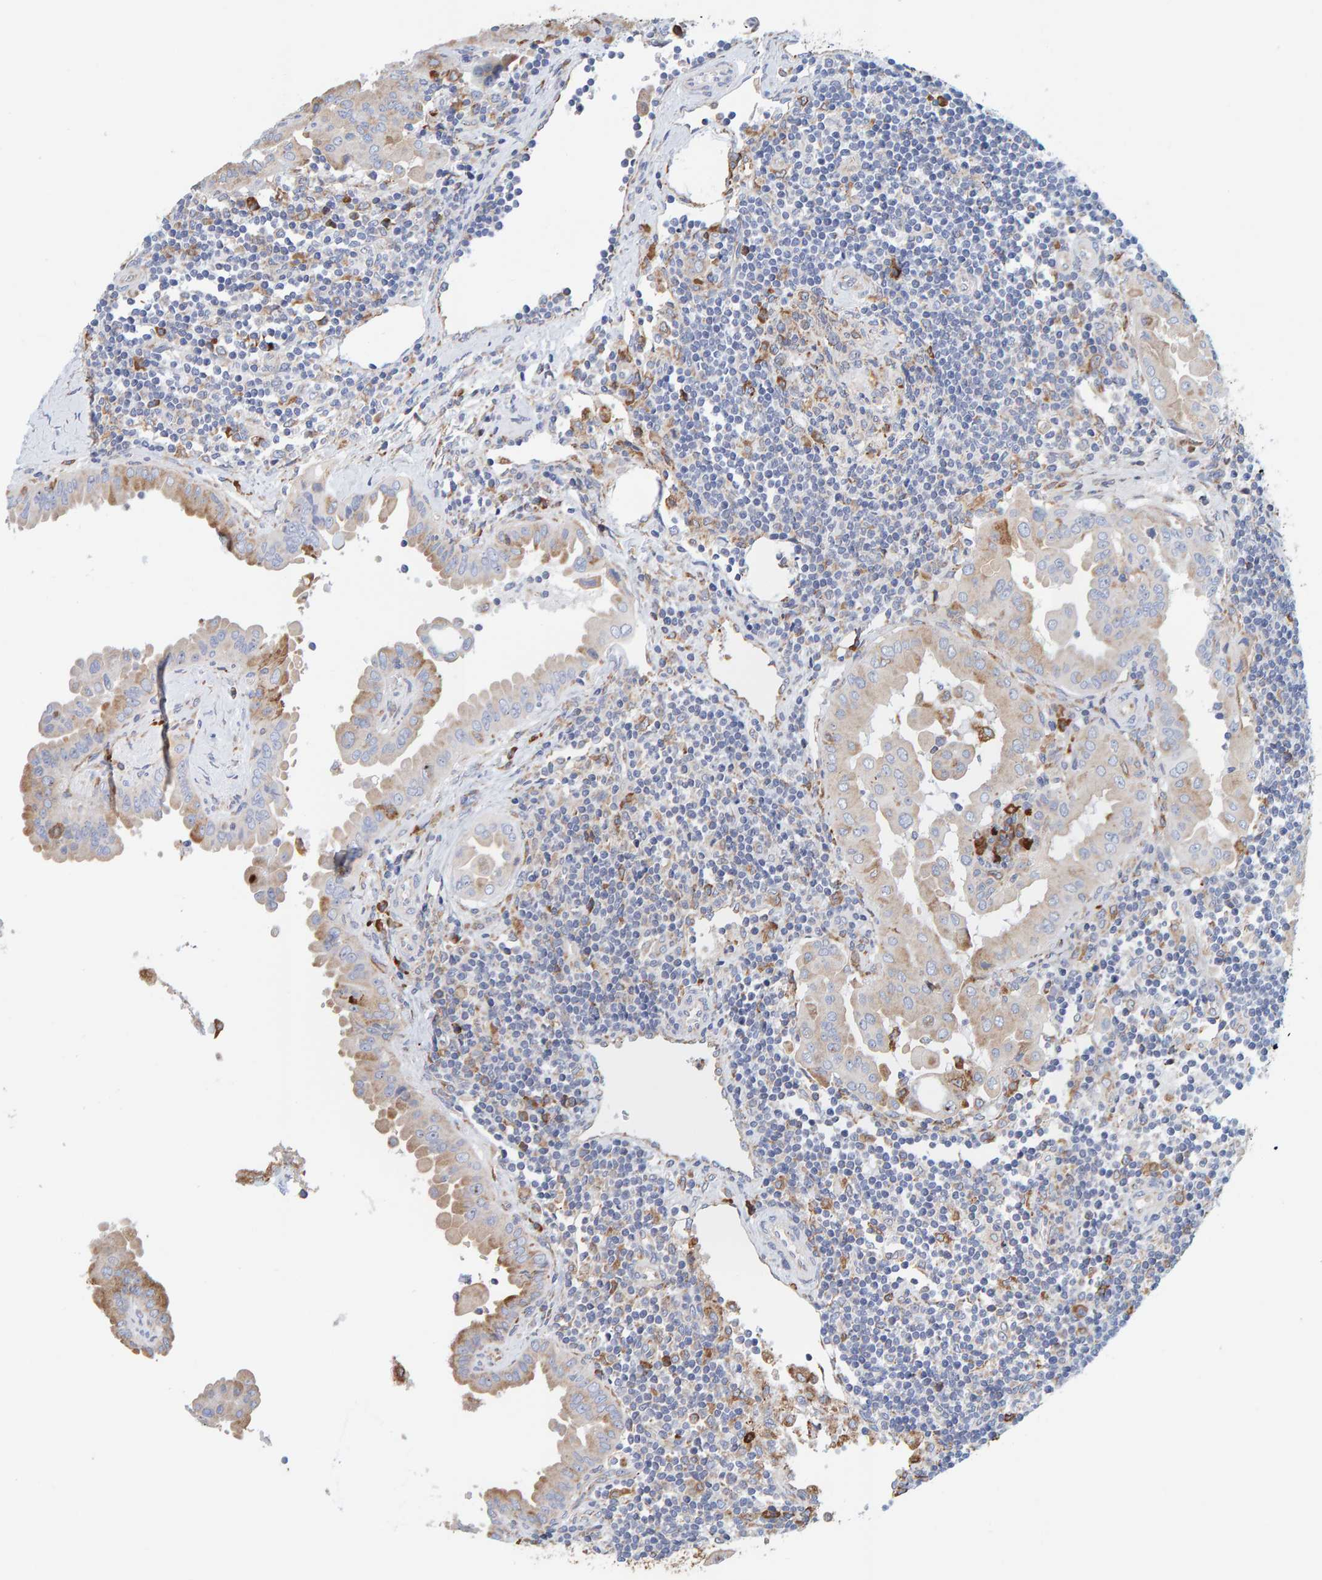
{"staining": {"intensity": "moderate", "quantity": ">75%", "location": "cytoplasmic/membranous"}, "tissue": "thyroid cancer", "cell_type": "Tumor cells", "image_type": "cancer", "snomed": [{"axis": "morphology", "description": "Papillary adenocarcinoma, NOS"}, {"axis": "topography", "description": "Thyroid gland"}], "caption": "A histopathology image of papillary adenocarcinoma (thyroid) stained for a protein displays moderate cytoplasmic/membranous brown staining in tumor cells.", "gene": "SGPL1", "patient": {"sex": "male", "age": 33}}